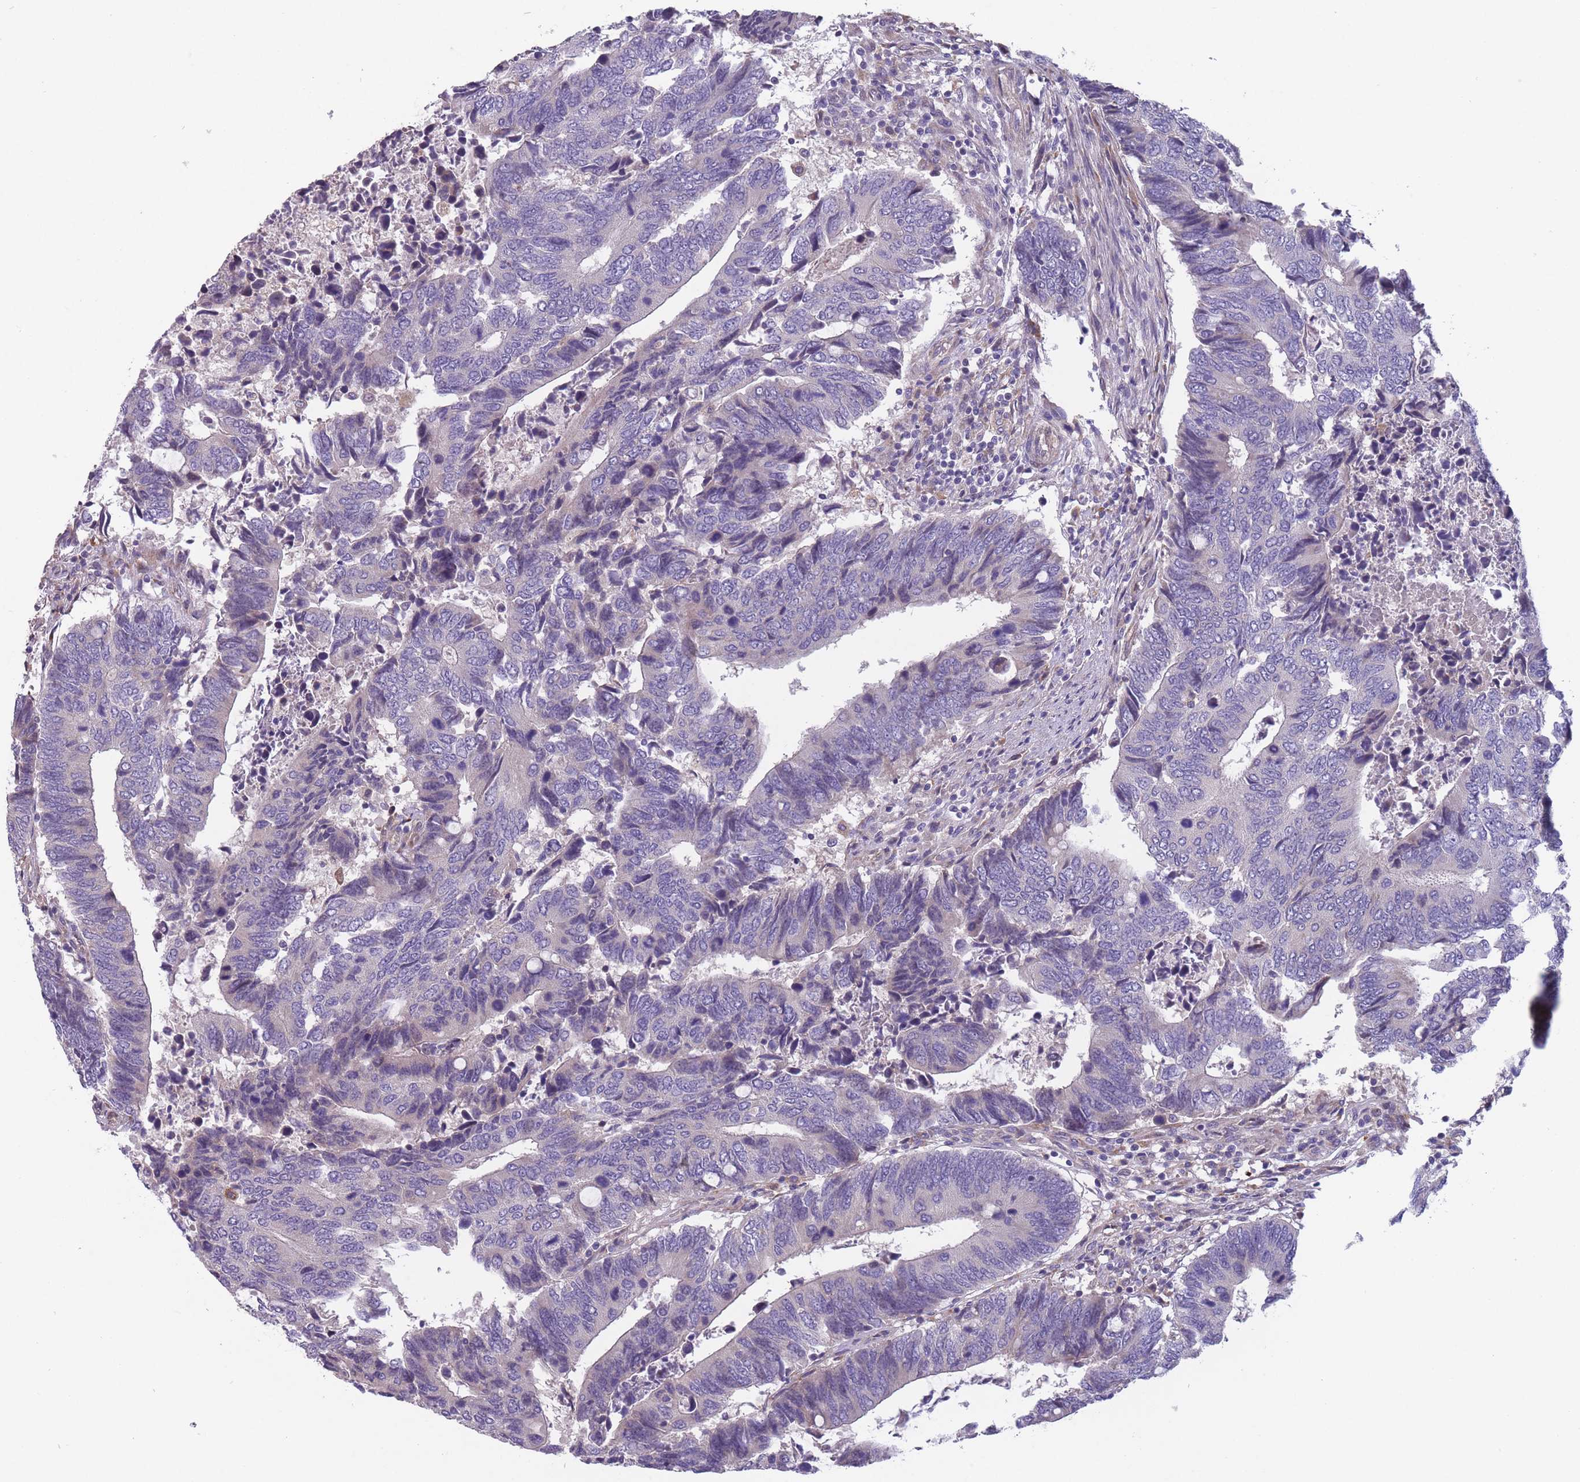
{"staining": {"intensity": "negative", "quantity": "none", "location": "none"}, "tissue": "colorectal cancer", "cell_type": "Tumor cells", "image_type": "cancer", "snomed": [{"axis": "morphology", "description": "Adenocarcinoma, NOS"}, {"axis": "topography", "description": "Colon"}], "caption": "Immunohistochemistry of colorectal cancer (adenocarcinoma) exhibits no staining in tumor cells.", "gene": "ITPKC", "patient": {"sex": "male", "age": 87}}